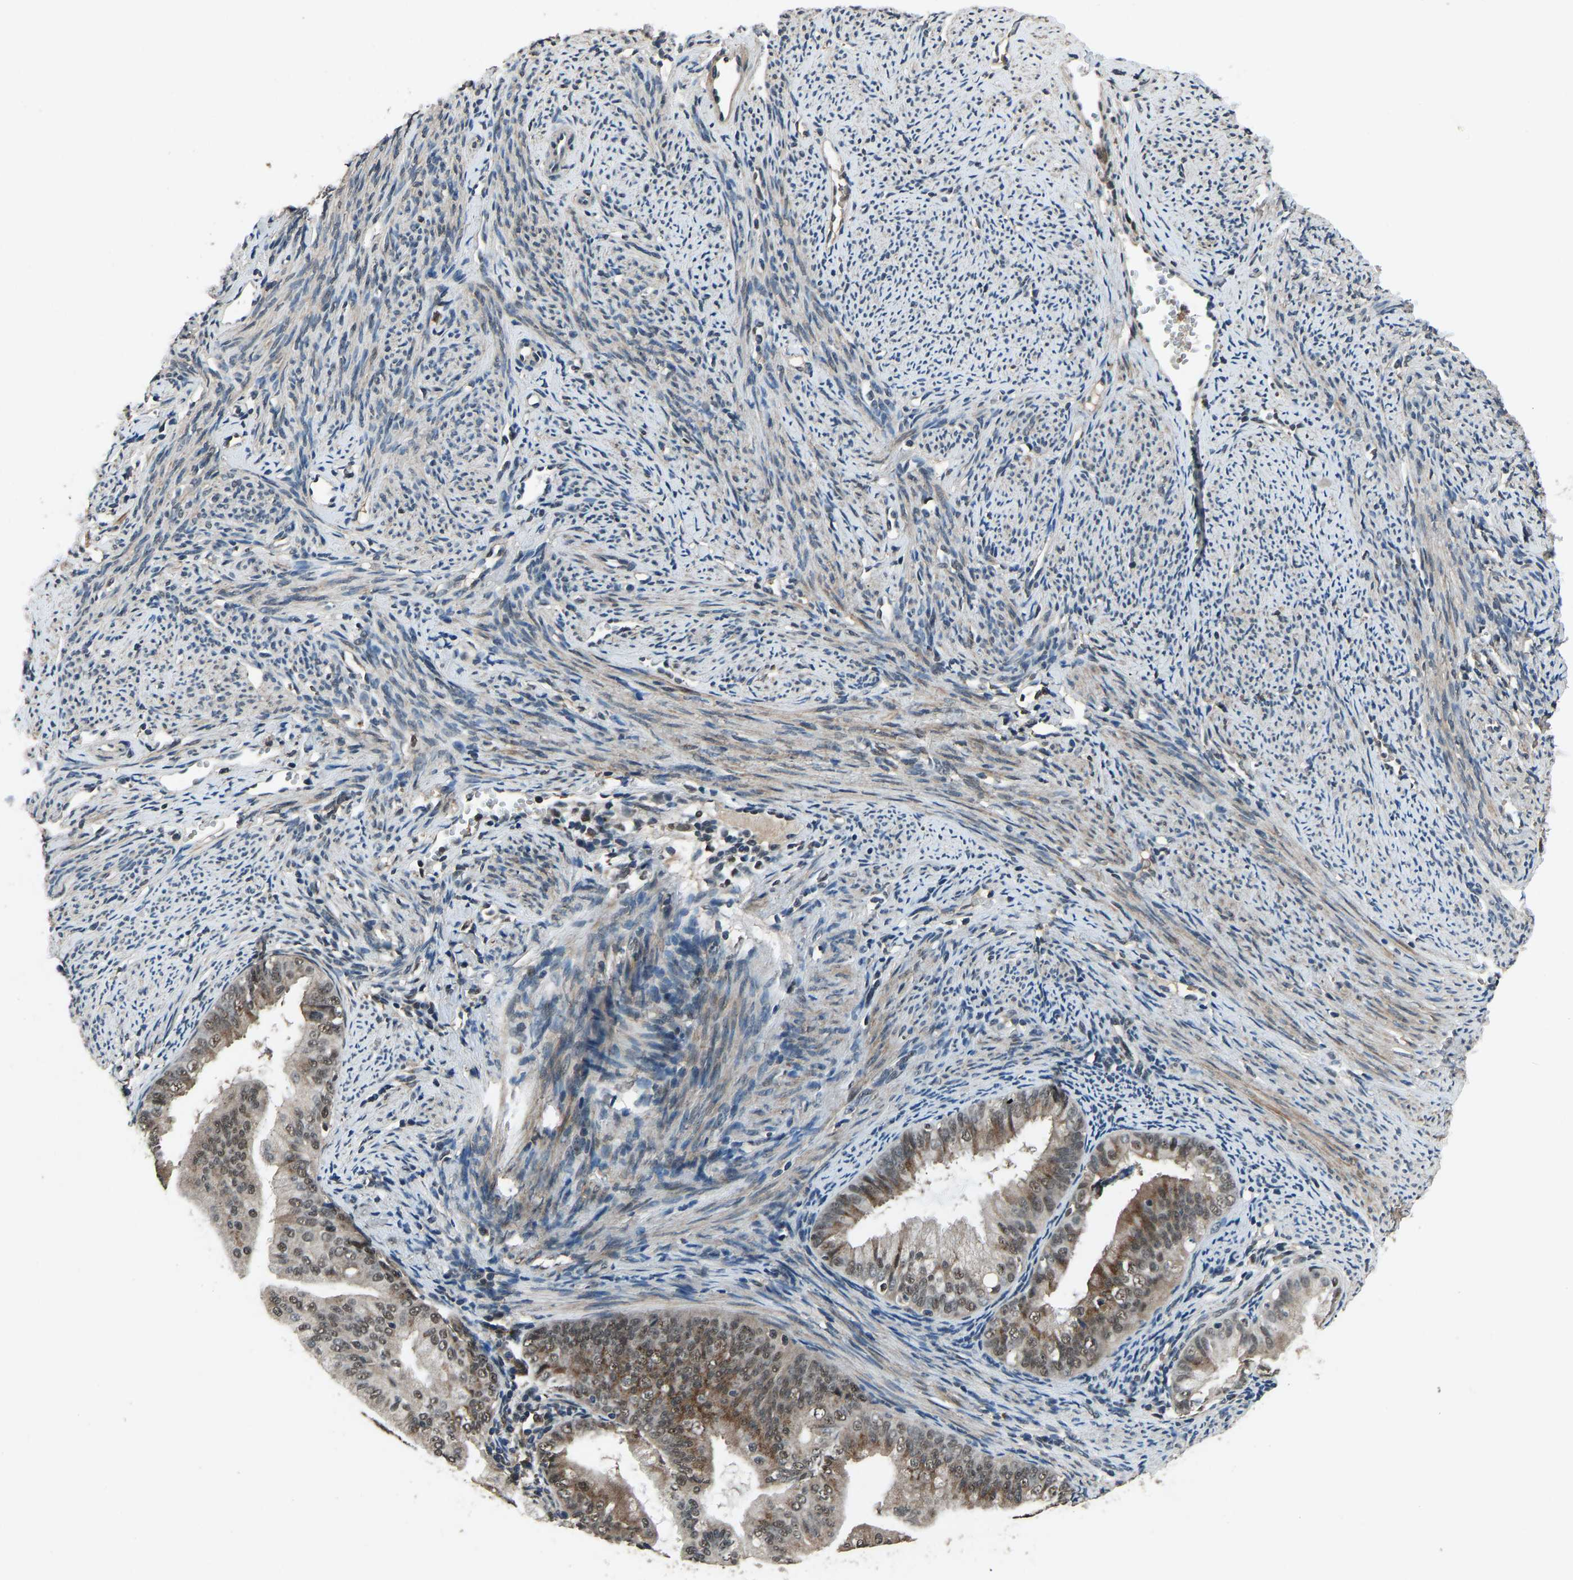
{"staining": {"intensity": "moderate", "quantity": ">75%", "location": "cytoplasmic/membranous,nuclear"}, "tissue": "endometrial cancer", "cell_type": "Tumor cells", "image_type": "cancer", "snomed": [{"axis": "morphology", "description": "Adenocarcinoma, NOS"}, {"axis": "topography", "description": "Endometrium"}], "caption": "An IHC micrograph of tumor tissue is shown. Protein staining in brown labels moderate cytoplasmic/membranous and nuclear positivity in endometrial cancer (adenocarcinoma) within tumor cells.", "gene": "TOX4", "patient": {"sex": "female", "age": 63}}